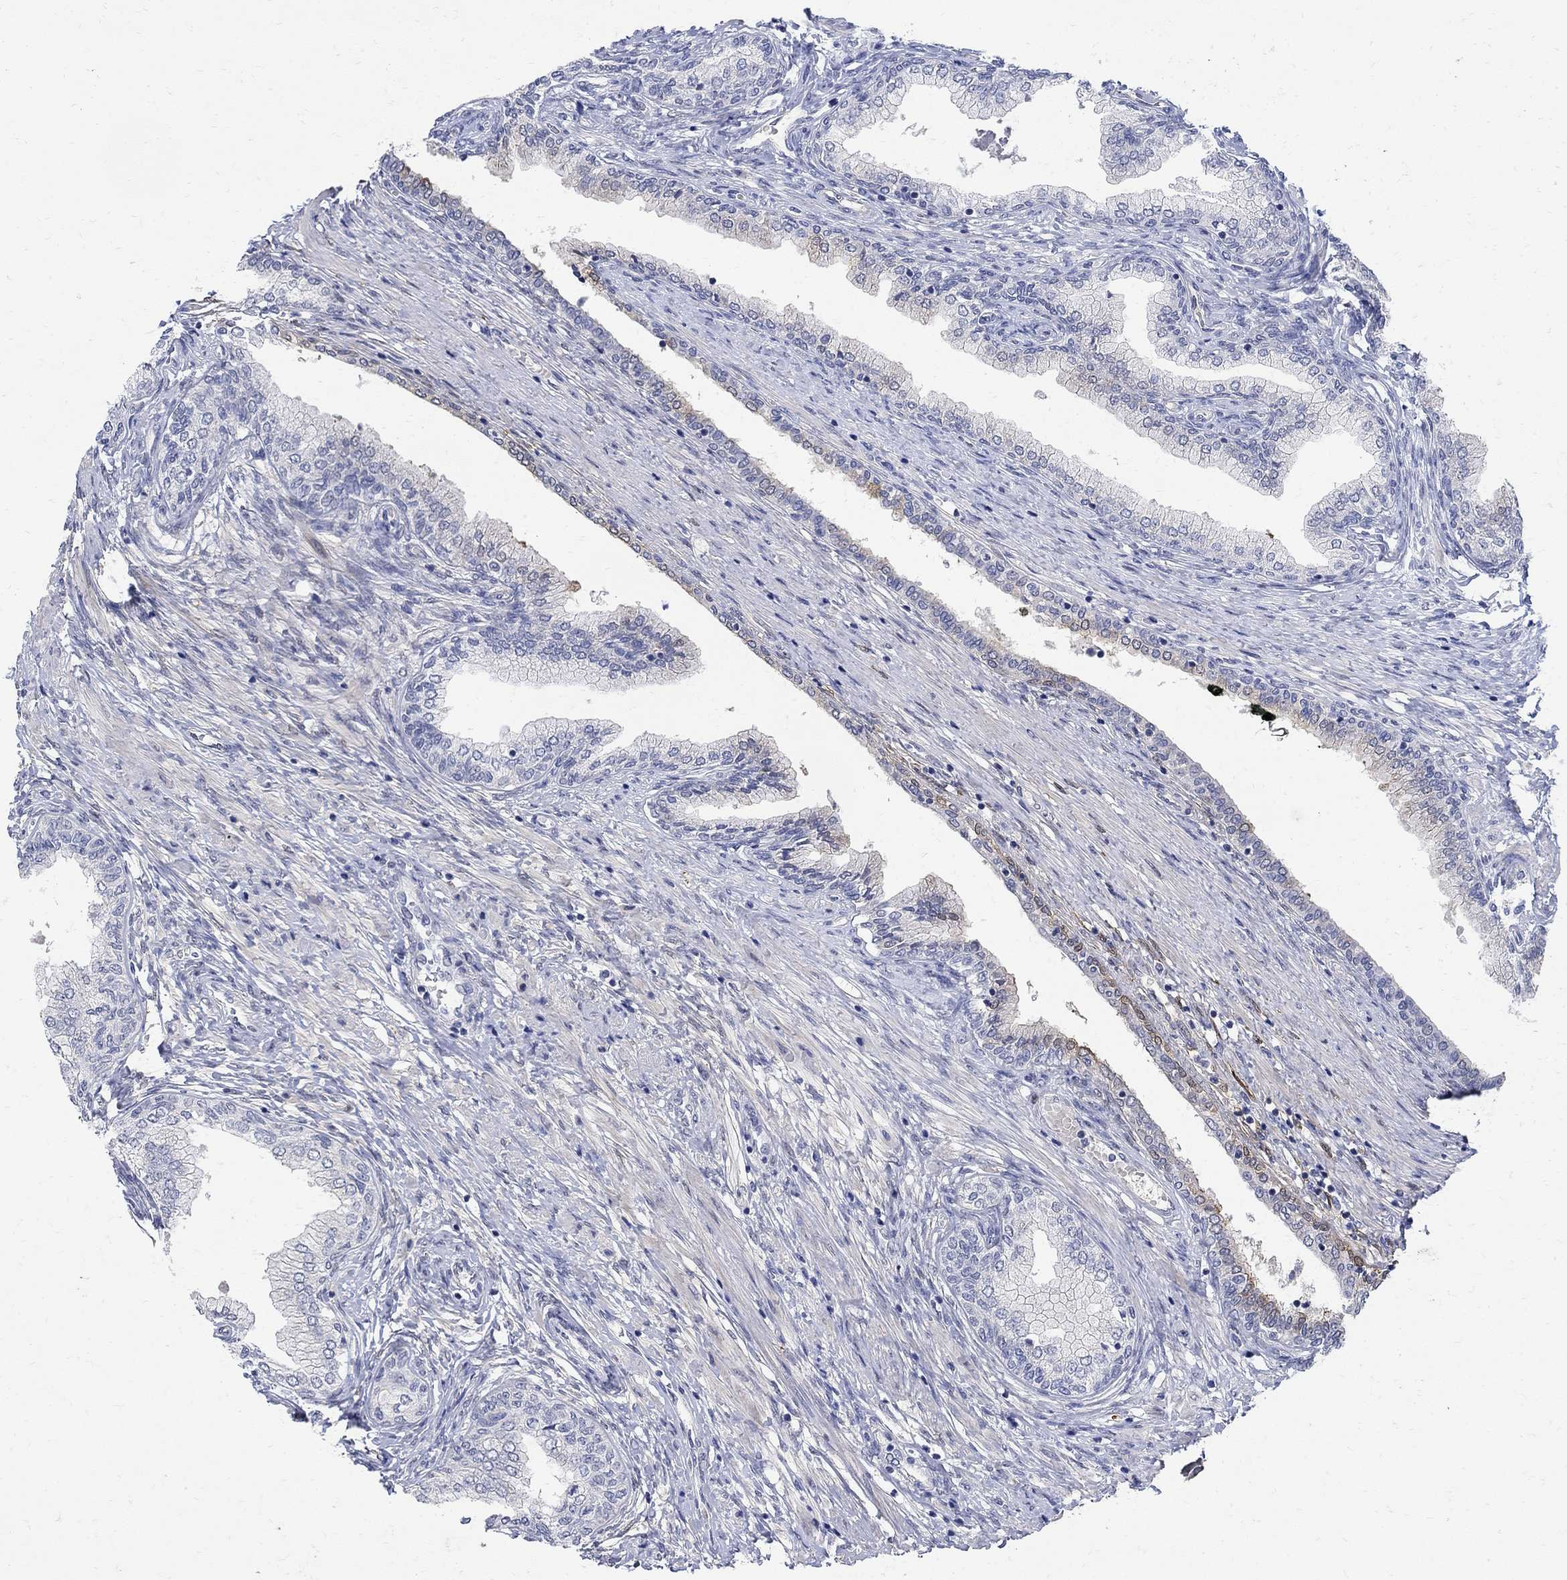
{"staining": {"intensity": "moderate", "quantity": "<25%", "location": "cytoplasmic/membranous"}, "tissue": "prostate cancer", "cell_type": "Tumor cells", "image_type": "cancer", "snomed": [{"axis": "morphology", "description": "Adenocarcinoma, Low grade"}, {"axis": "topography", "description": "Prostate and seminal vesicle, NOS"}], "caption": "High-power microscopy captured an IHC image of prostate cancer, revealing moderate cytoplasmic/membranous staining in about <25% of tumor cells.", "gene": "TGM2", "patient": {"sex": "male", "age": 61}}